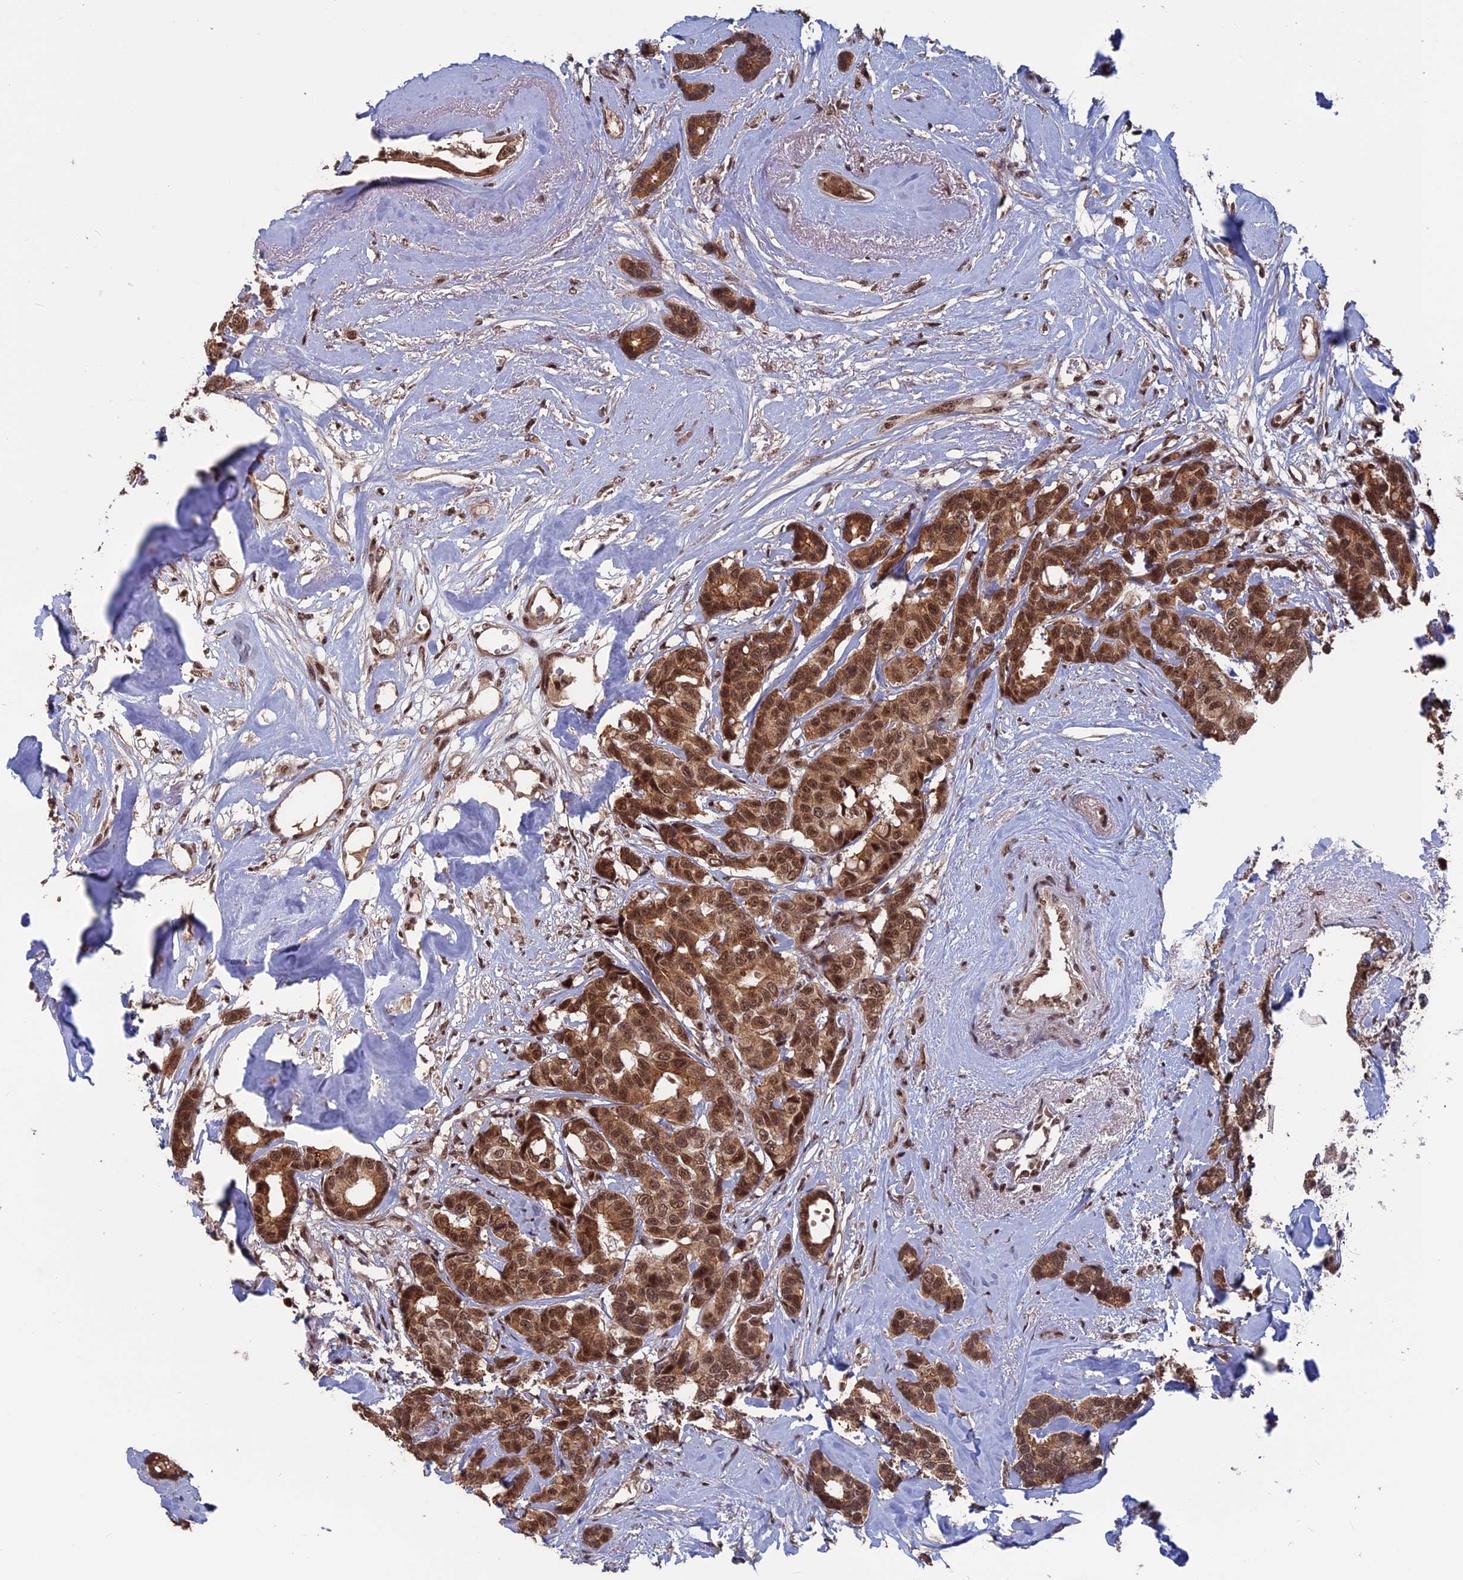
{"staining": {"intensity": "moderate", "quantity": ">75%", "location": "cytoplasmic/membranous,nuclear"}, "tissue": "breast cancer", "cell_type": "Tumor cells", "image_type": "cancer", "snomed": [{"axis": "morphology", "description": "Duct carcinoma"}, {"axis": "topography", "description": "Breast"}], "caption": "DAB immunohistochemical staining of human breast intraductal carcinoma reveals moderate cytoplasmic/membranous and nuclear protein staining in about >75% of tumor cells.", "gene": "CACTIN", "patient": {"sex": "female", "age": 87}}